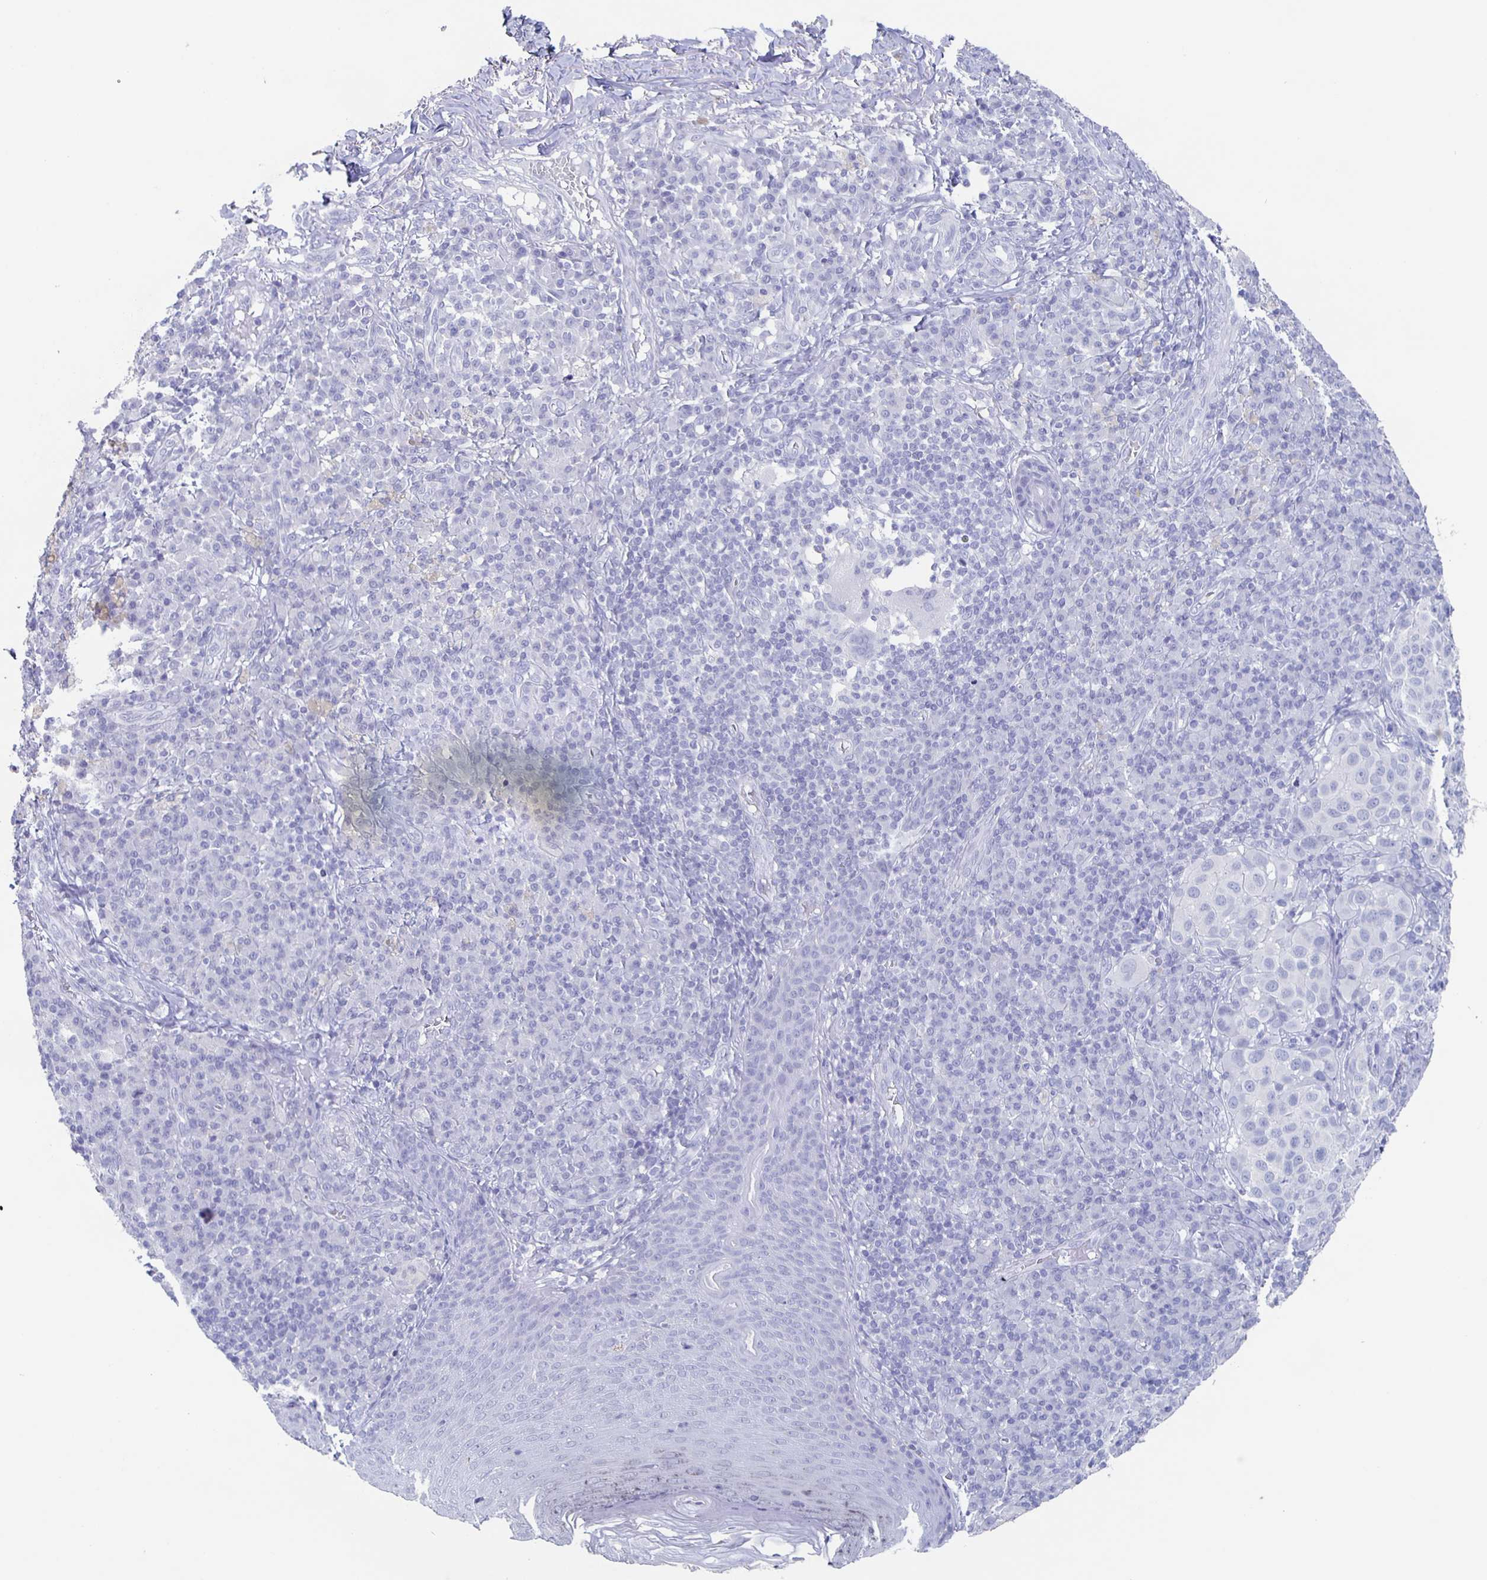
{"staining": {"intensity": "negative", "quantity": "none", "location": "none"}, "tissue": "melanoma", "cell_type": "Tumor cells", "image_type": "cancer", "snomed": [{"axis": "morphology", "description": "Malignant melanoma, NOS"}, {"axis": "topography", "description": "Skin"}], "caption": "Tumor cells show no significant staining in melanoma.", "gene": "SLC34A2", "patient": {"sex": "male", "age": 38}}